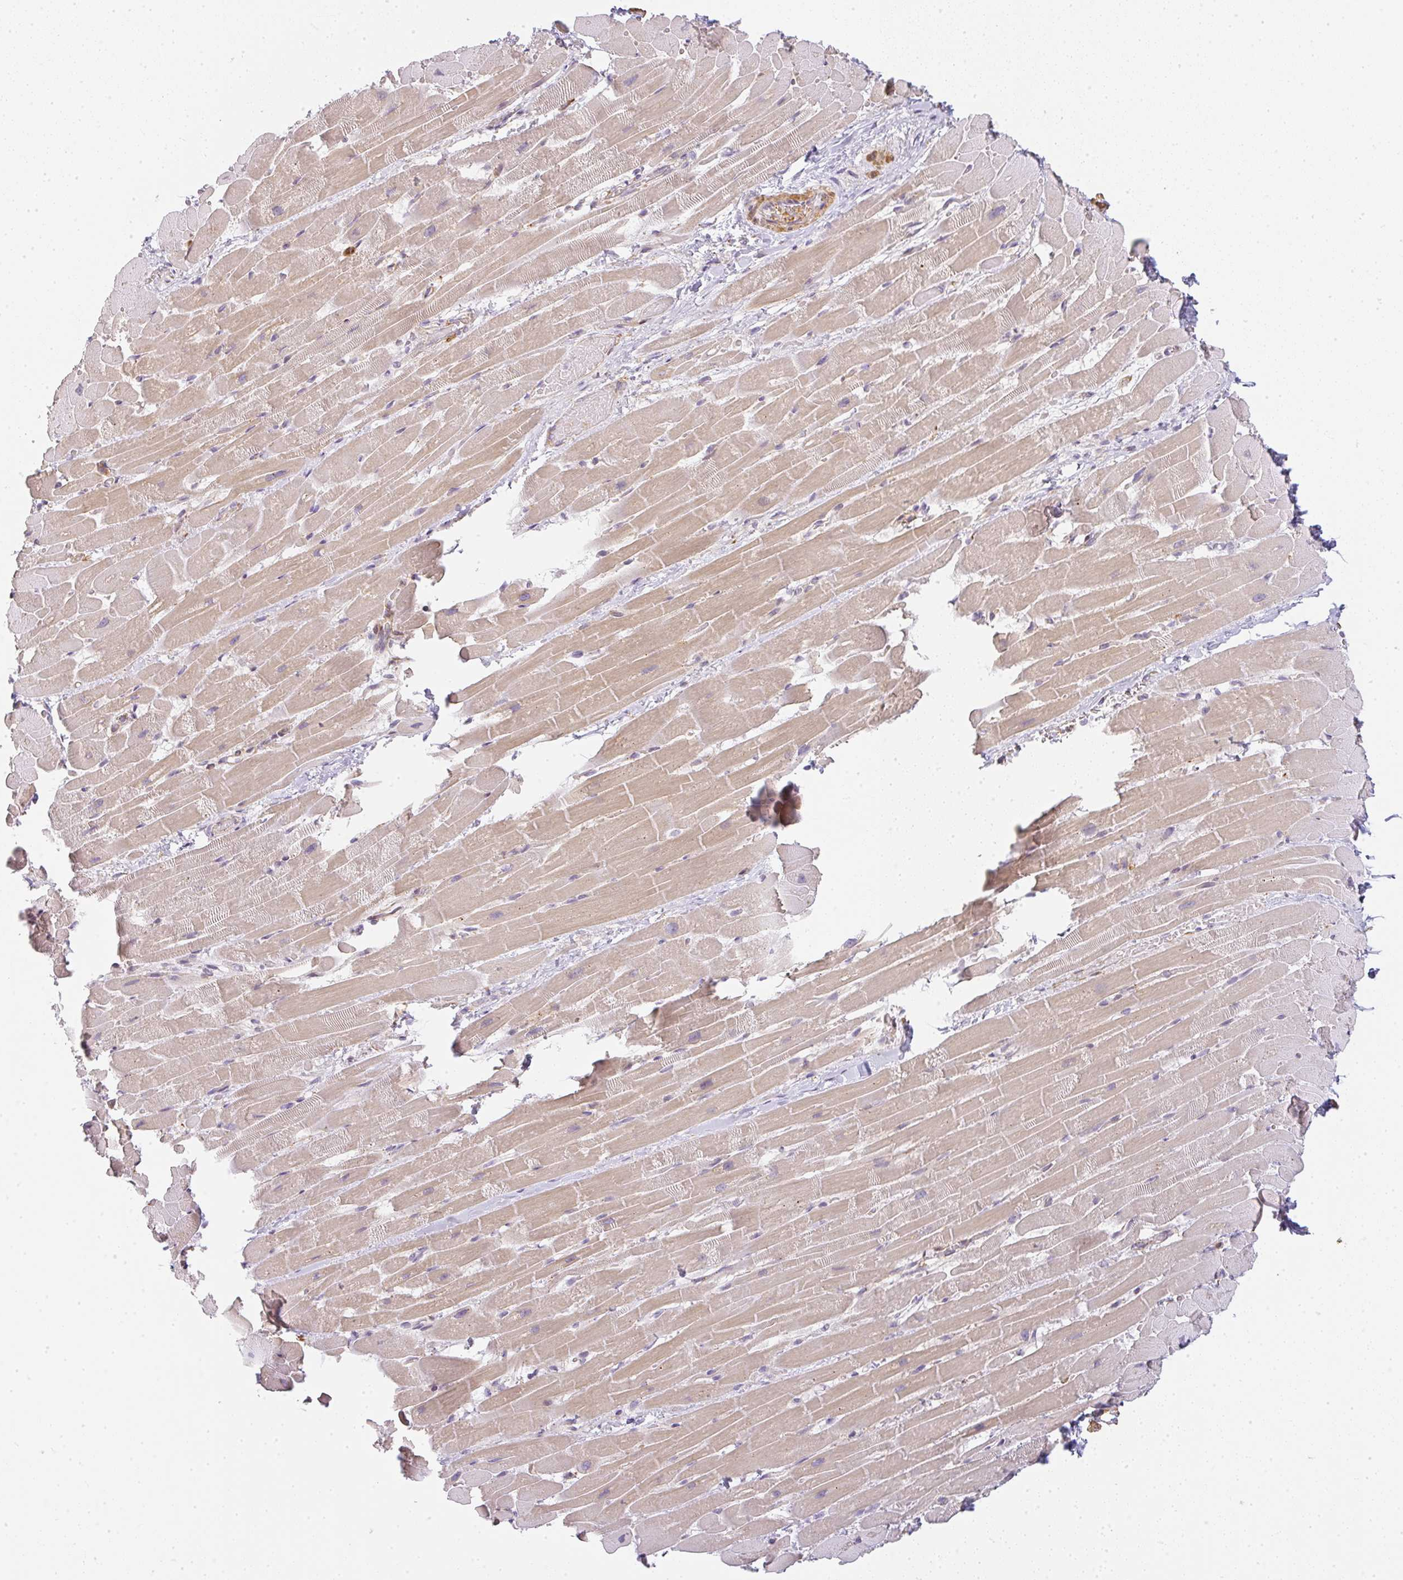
{"staining": {"intensity": "weak", "quantity": "25%-75%", "location": "cytoplasmic/membranous"}, "tissue": "heart muscle", "cell_type": "Cardiomyocytes", "image_type": "normal", "snomed": [{"axis": "morphology", "description": "Normal tissue, NOS"}, {"axis": "topography", "description": "Heart"}], "caption": "Immunohistochemistry of benign human heart muscle displays low levels of weak cytoplasmic/membranous positivity in approximately 25%-75% of cardiomyocytes. (Brightfield microscopy of DAB IHC at high magnification).", "gene": "SULF1", "patient": {"sex": "male", "age": 37}}